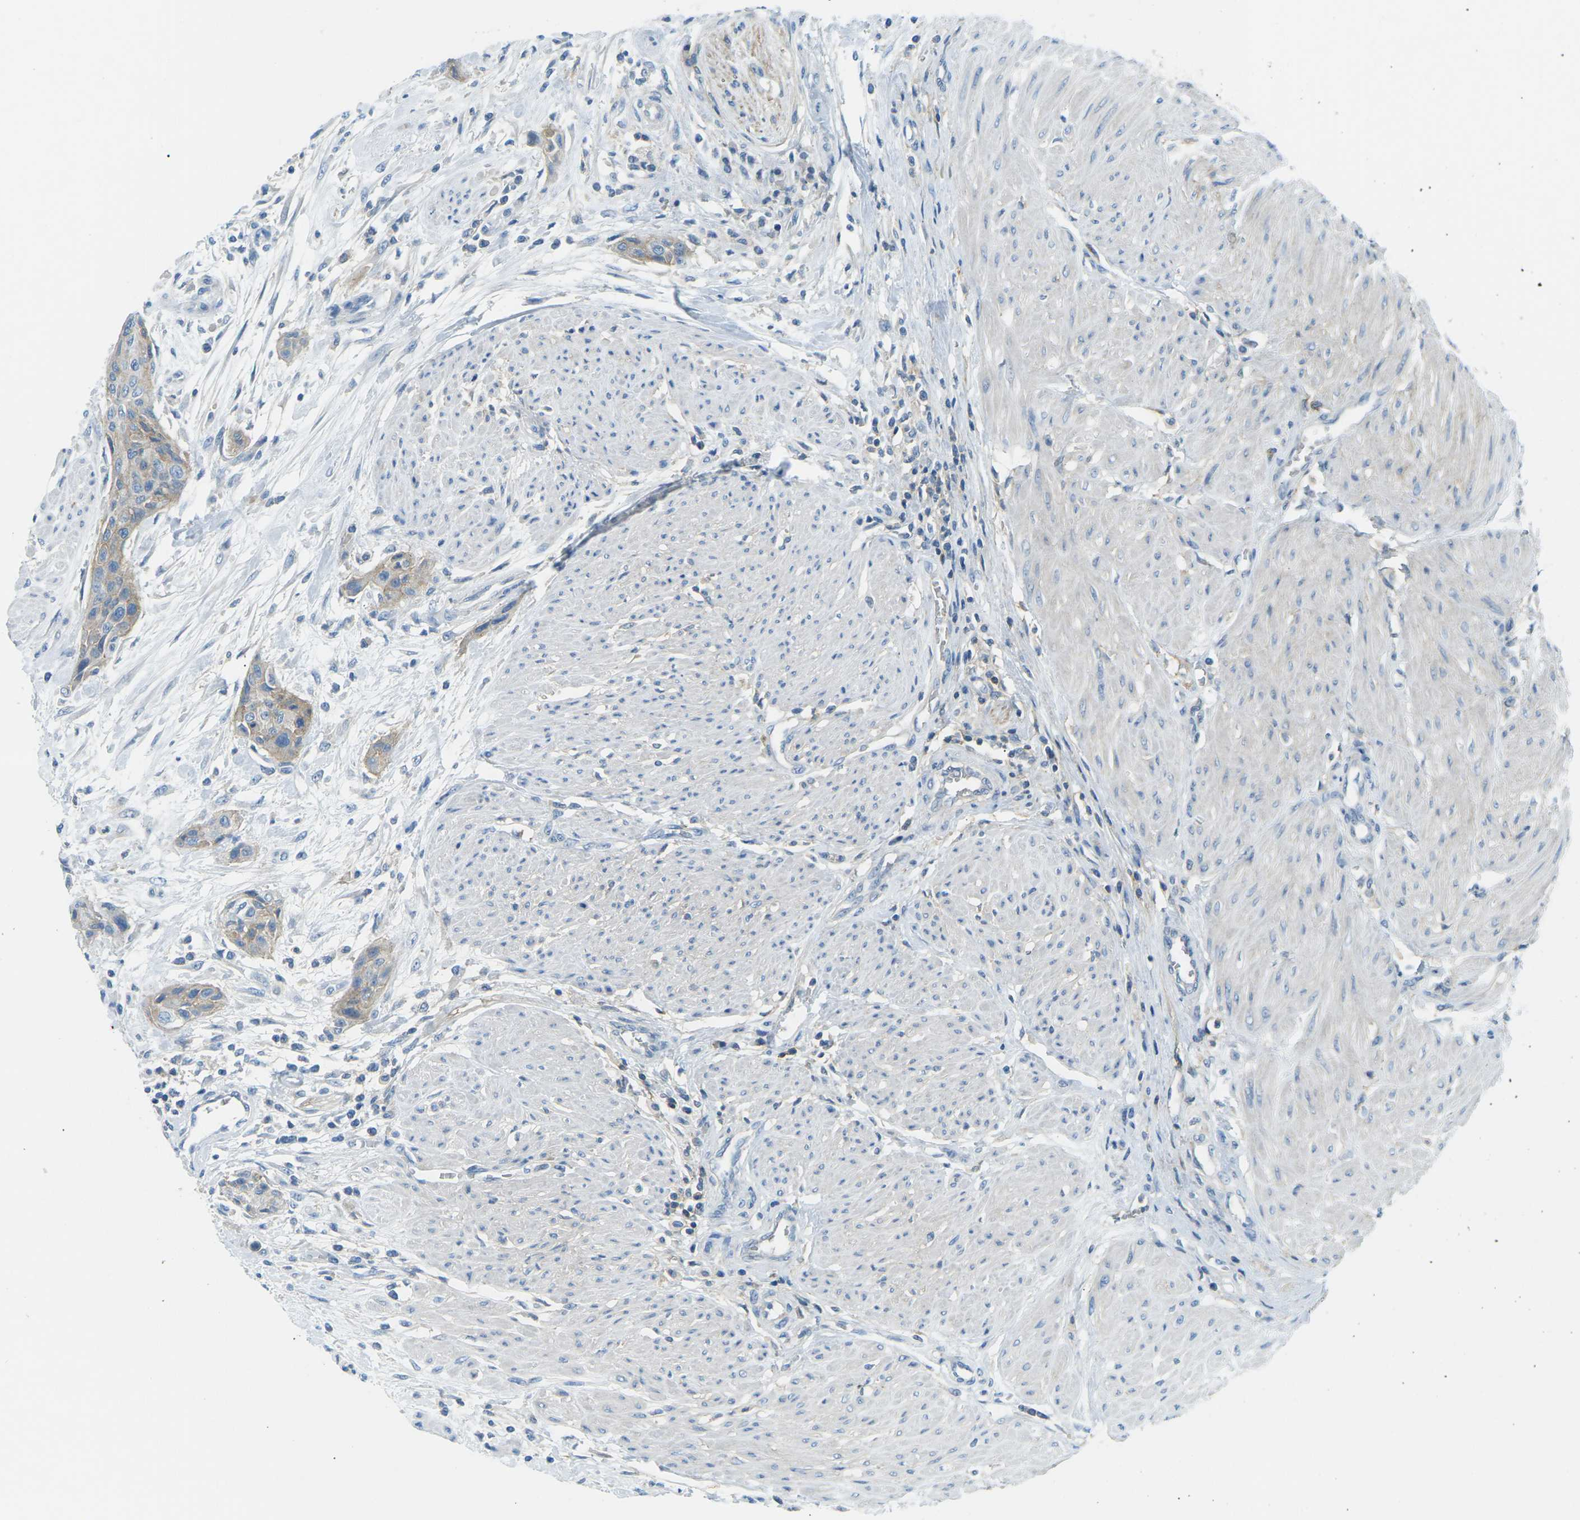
{"staining": {"intensity": "moderate", "quantity": ">75%", "location": "cytoplasmic/membranous"}, "tissue": "urothelial cancer", "cell_type": "Tumor cells", "image_type": "cancer", "snomed": [{"axis": "morphology", "description": "Urothelial carcinoma, High grade"}, {"axis": "topography", "description": "Urinary bladder"}], "caption": "Tumor cells exhibit medium levels of moderate cytoplasmic/membranous positivity in about >75% of cells in human high-grade urothelial carcinoma. The protein is stained brown, and the nuclei are stained in blue (DAB IHC with brightfield microscopy, high magnification).", "gene": "CD47", "patient": {"sex": "male", "age": 35}}